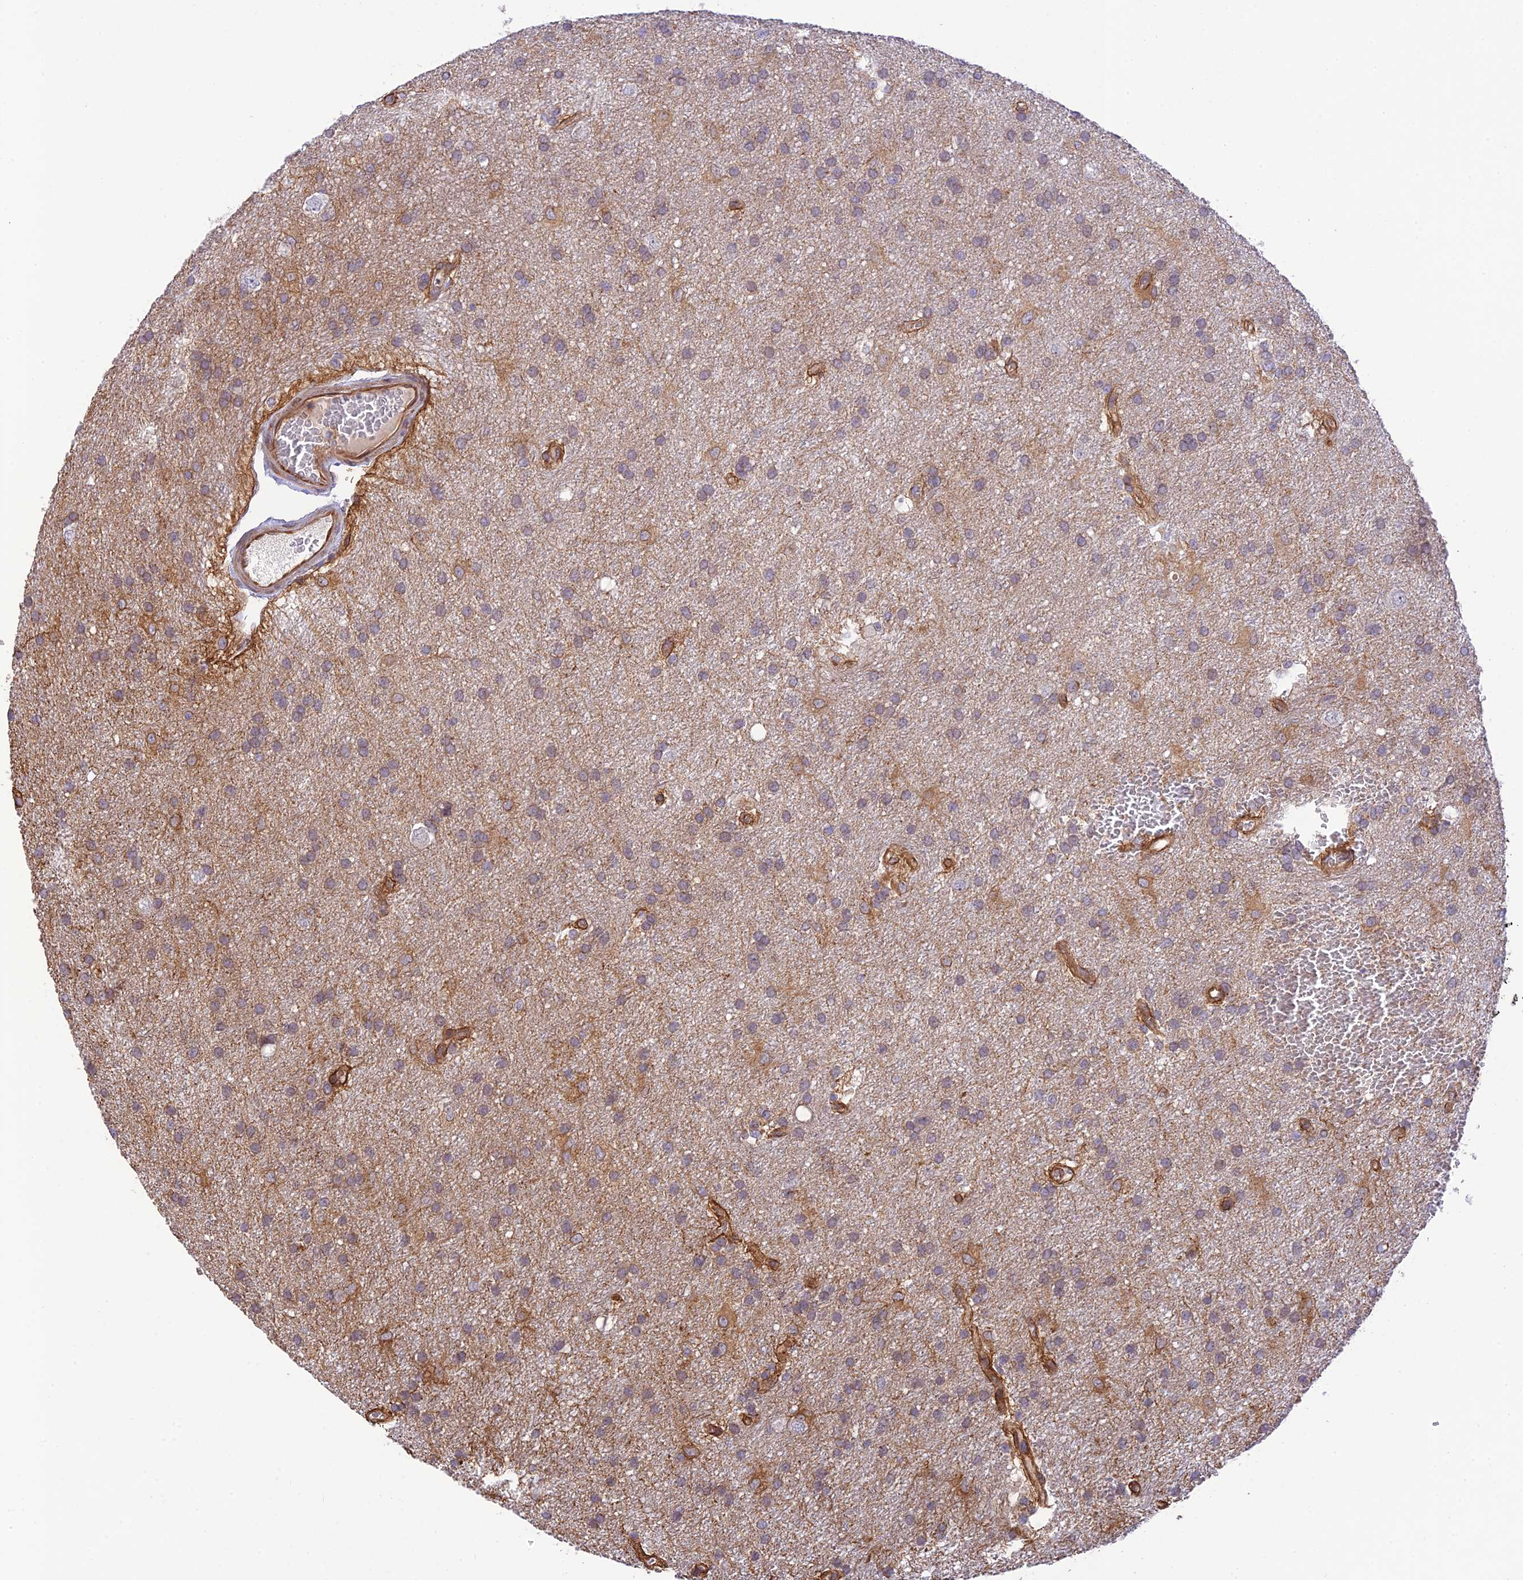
{"staining": {"intensity": "weak", "quantity": ">75%", "location": "cytoplasmic/membranous"}, "tissue": "glioma", "cell_type": "Tumor cells", "image_type": "cancer", "snomed": [{"axis": "morphology", "description": "Glioma, malignant, Low grade"}, {"axis": "topography", "description": "Brain"}], "caption": "Malignant low-grade glioma stained for a protein (brown) demonstrates weak cytoplasmic/membranous positive expression in about >75% of tumor cells.", "gene": "EXOC3L4", "patient": {"sex": "male", "age": 66}}